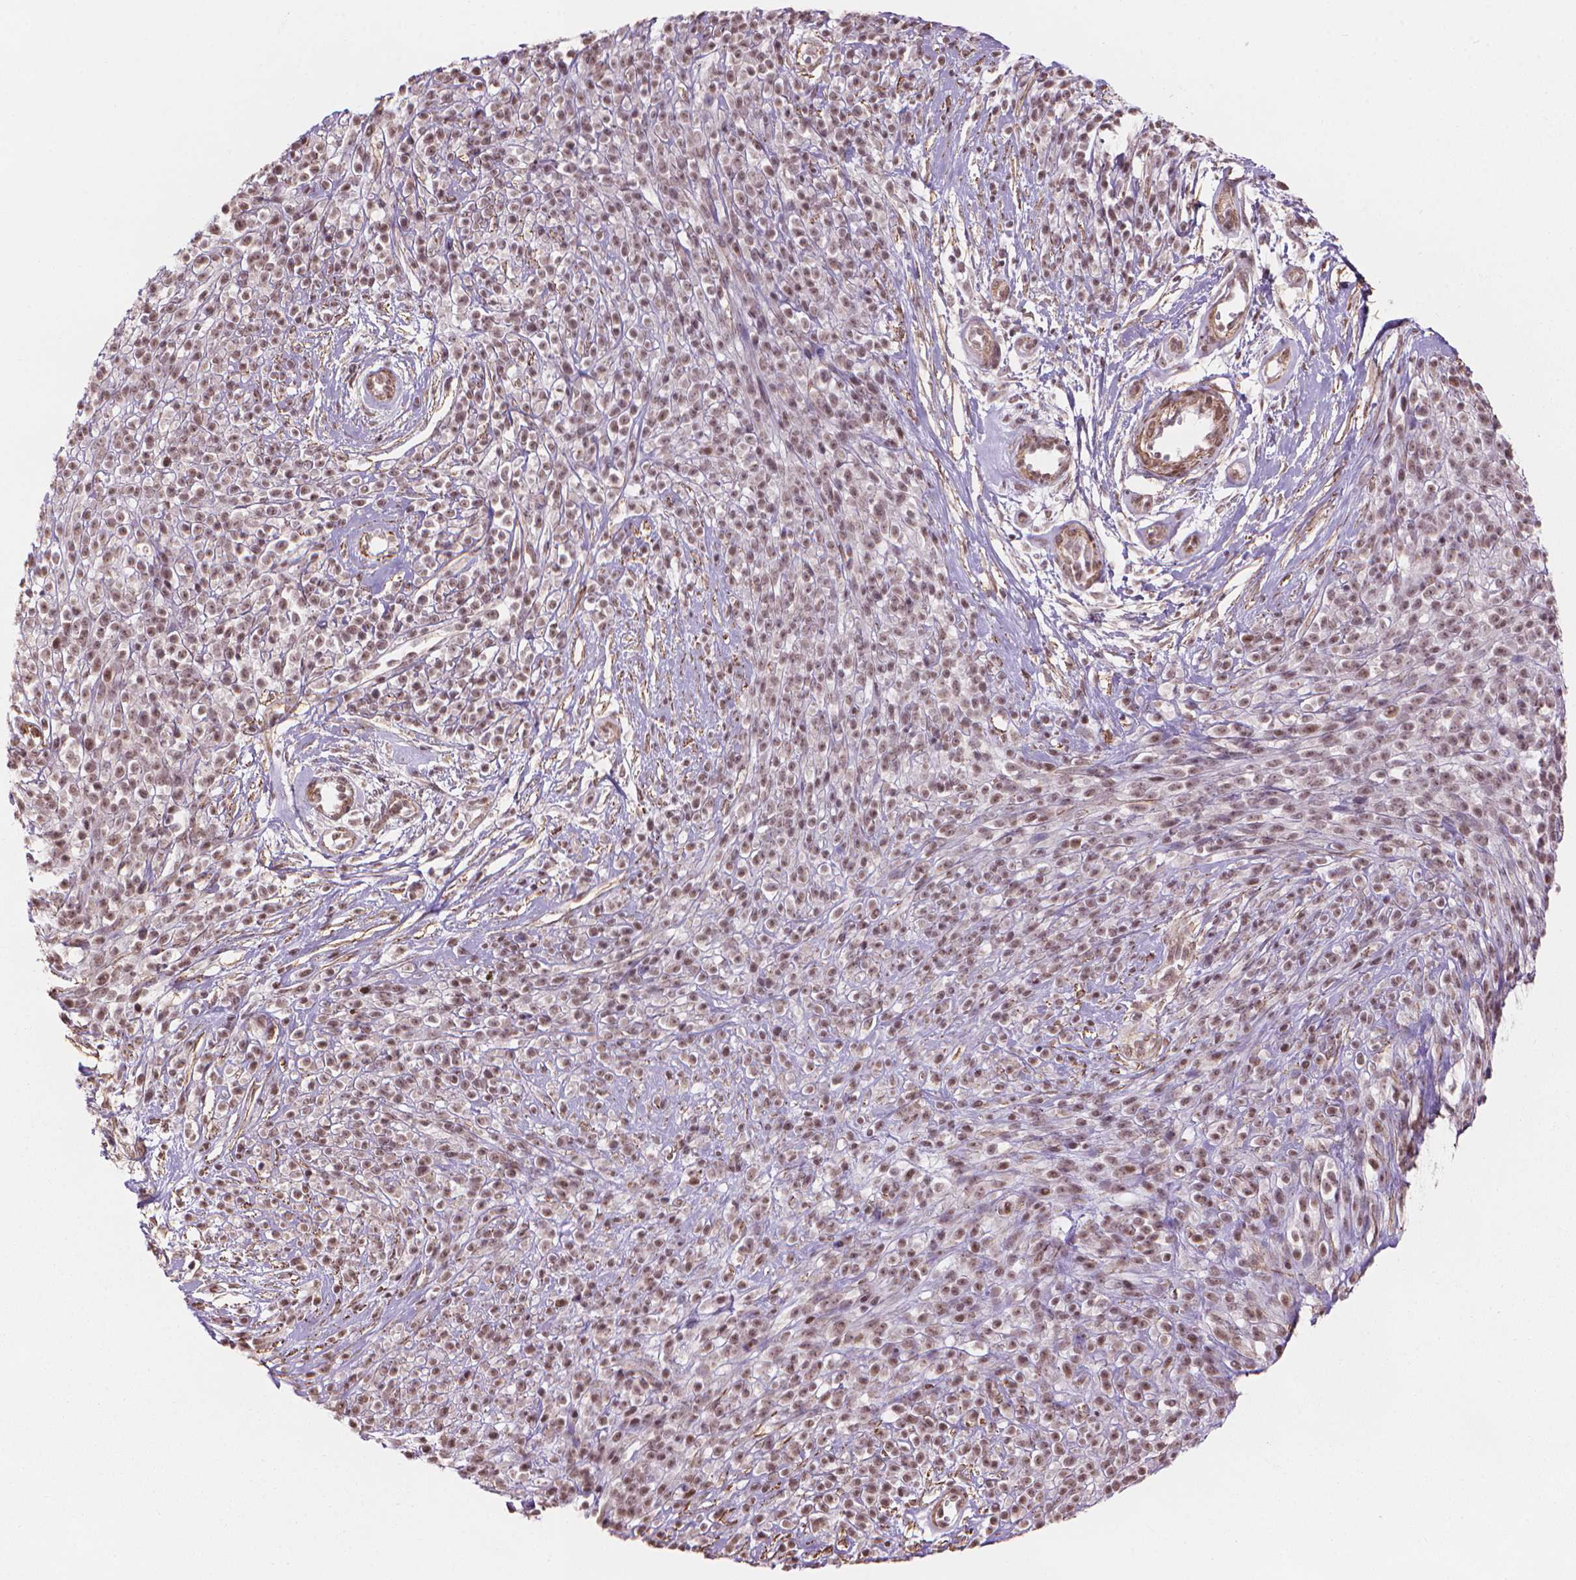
{"staining": {"intensity": "weak", "quantity": ">75%", "location": "nuclear"}, "tissue": "melanoma", "cell_type": "Tumor cells", "image_type": "cancer", "snomed": [{"axis": "morphology", "description": "Malignant melanoma, NOS"}, {"axis": "topography", "description": "Skin"}, {"axis": "topography", "description": "Skin of trunk"}], "caption": "Immunohistochemistry (IHC) photomicrograph of neoplastic tissue: malignant melanoma stained using immunohistochemistry (IHC) exhibits low levels of weak protein expression localized specifically in the nuclear of tumor cells, appearing as a nuclear brown color.", "gene": "HOXD4", "patient": {"sex": "male", "age": 74}}